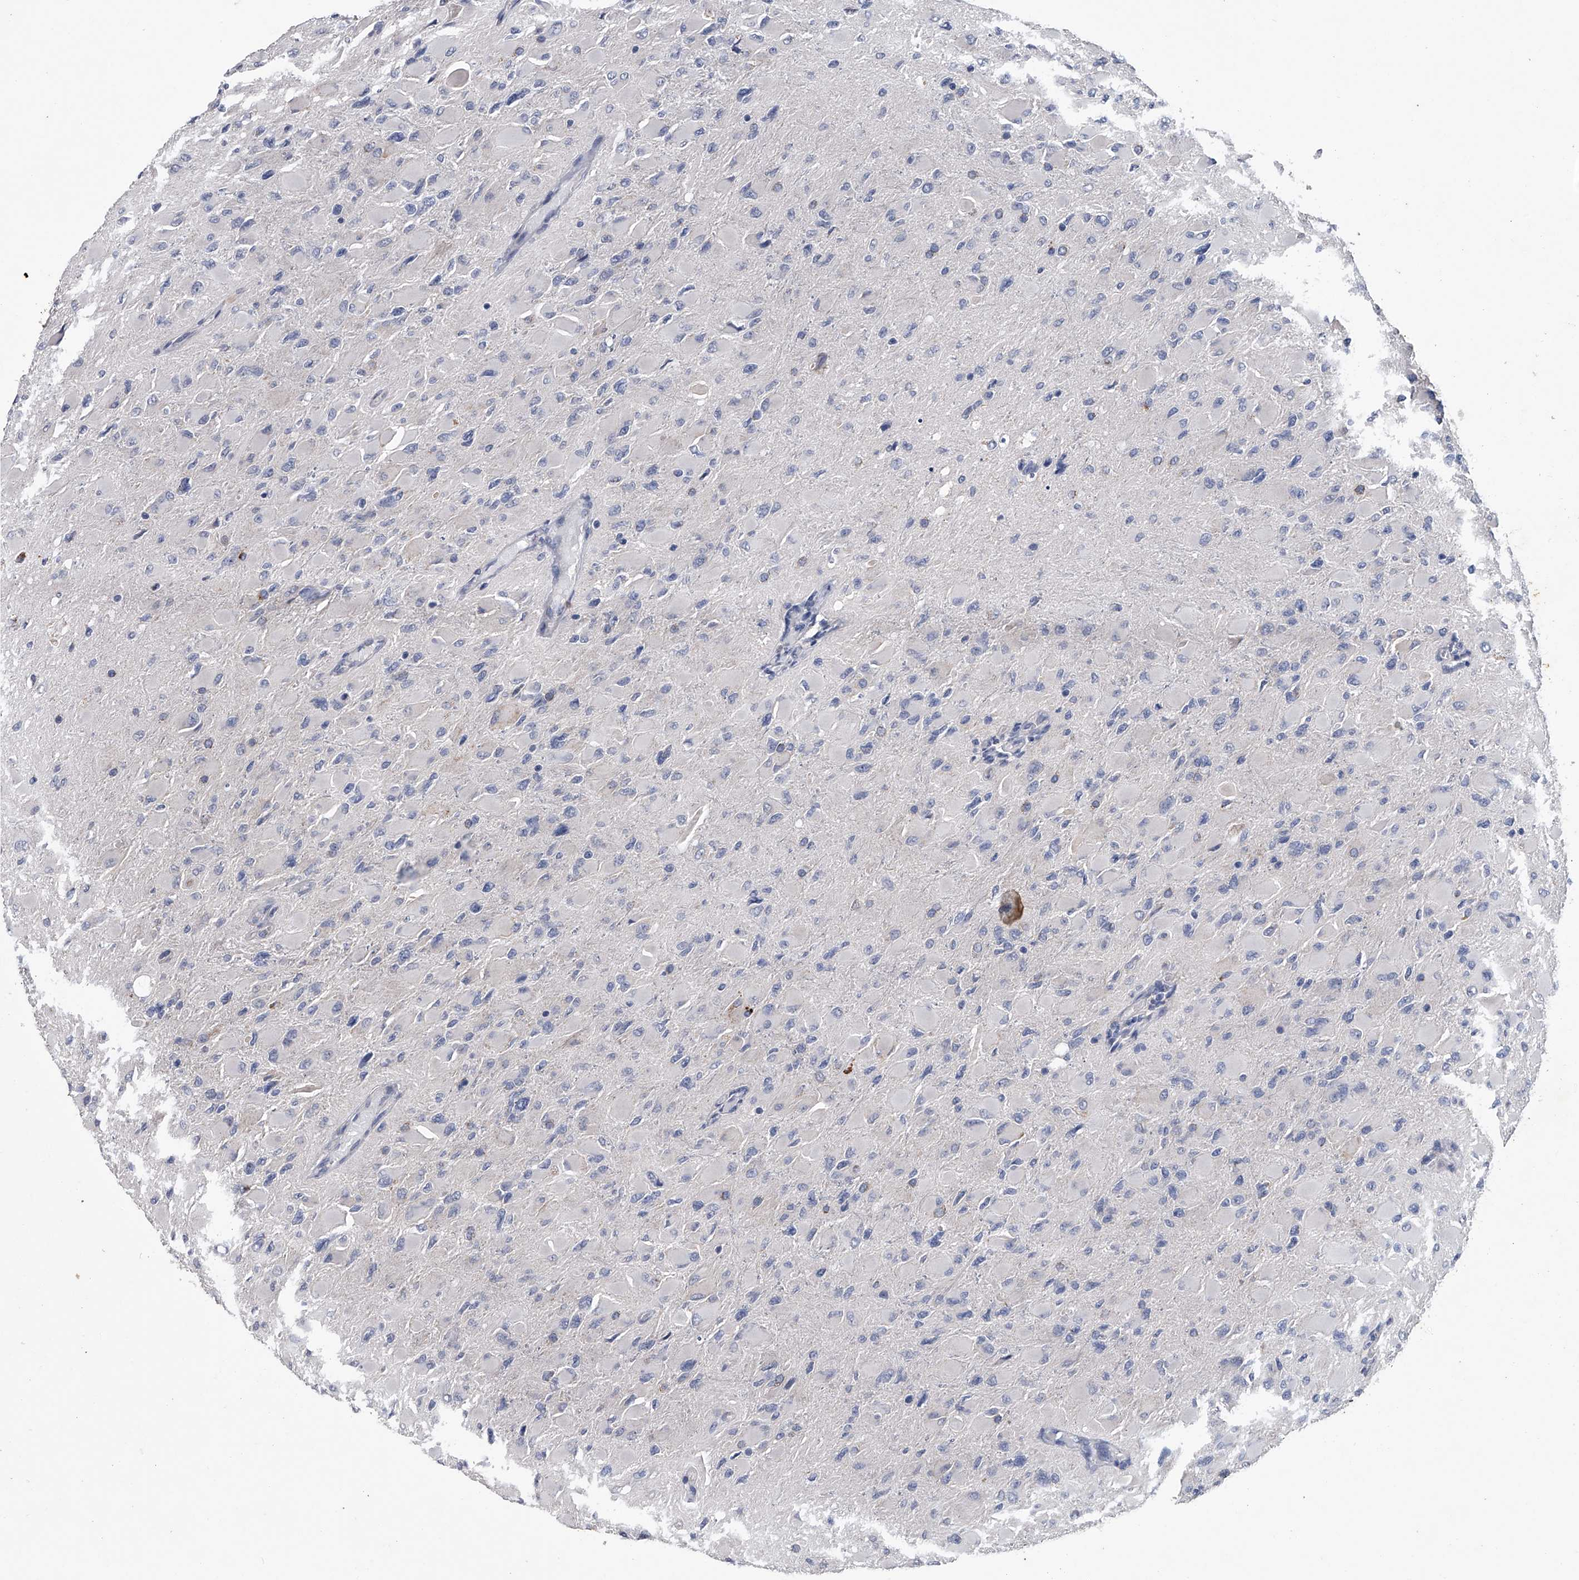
{"staining": {"intensity": "negative", "quantity": "none", "location": "none"}, "tissue": "glioma", "cell_type": "Tumor cells", "image_type": "cancer", "snomed": [{"axis": "morphology", "description": "Glioma, malignant, High grade"}, {"axis": "topography", "description": "Cerebral cortex"}], "caption": "The immunohistochemistry micrograph has no significant staining in tumor cells of glioma tissue.", "gene": "OAT", "patient": {"sex": "female", "age": 36}}